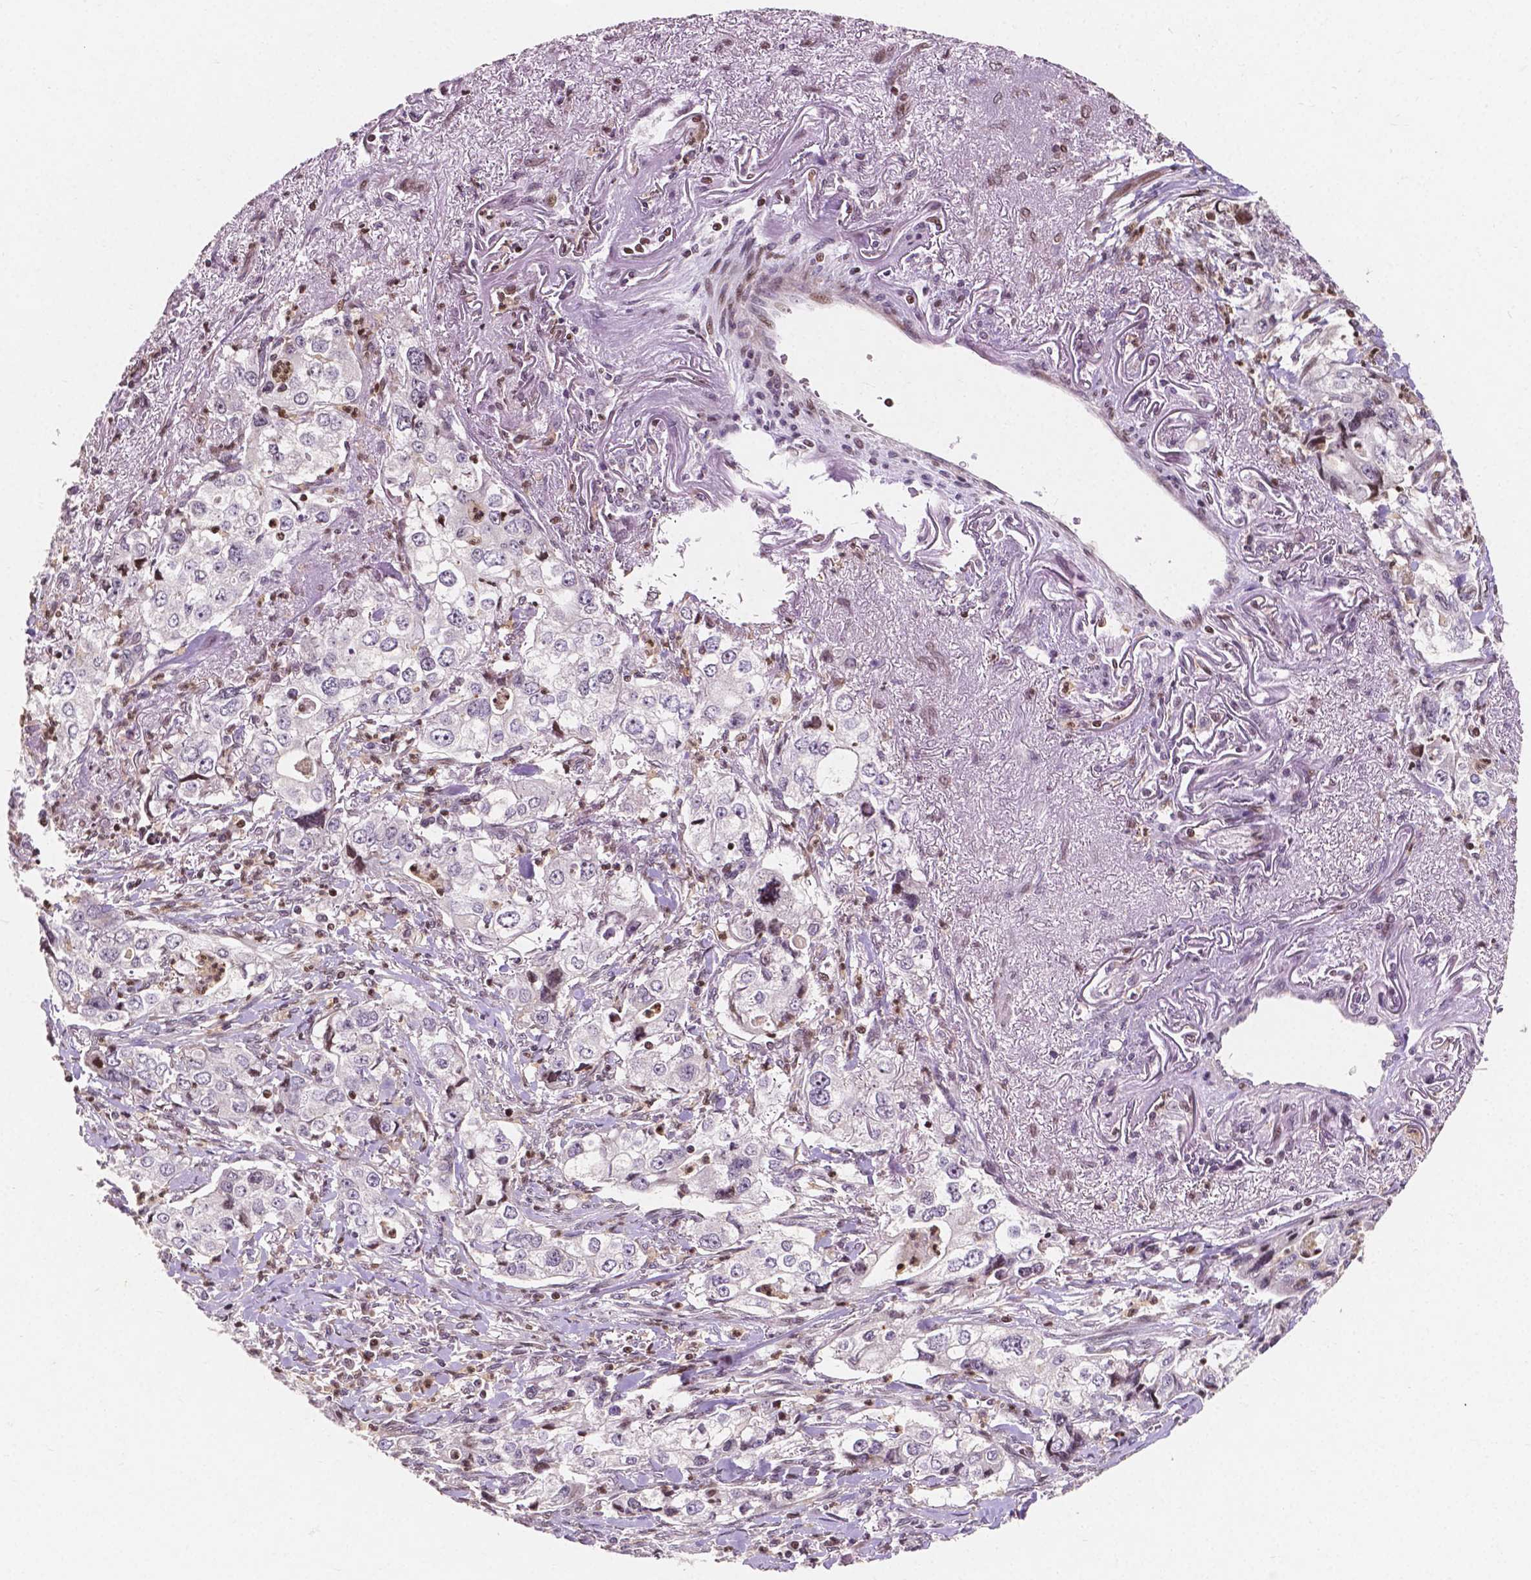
{"staining": {"intensity": "negative", "quantity": "none", "location": "none"}, "tissue": "stomach cancer", "cell_type": "Tumor cells", "image_type": "cancer", "snomed": [{"axis": "morphology", "description": "Adenocarcinoma, NOS"}, {"axis": "topography", "description": "Stomach, upper"}], "caption": "Micrograph shows no protein expression in tumor cells of stomach cancer tissue.", "gene": "PTPN18", "patient": {"sex": "male", "age": 75}}